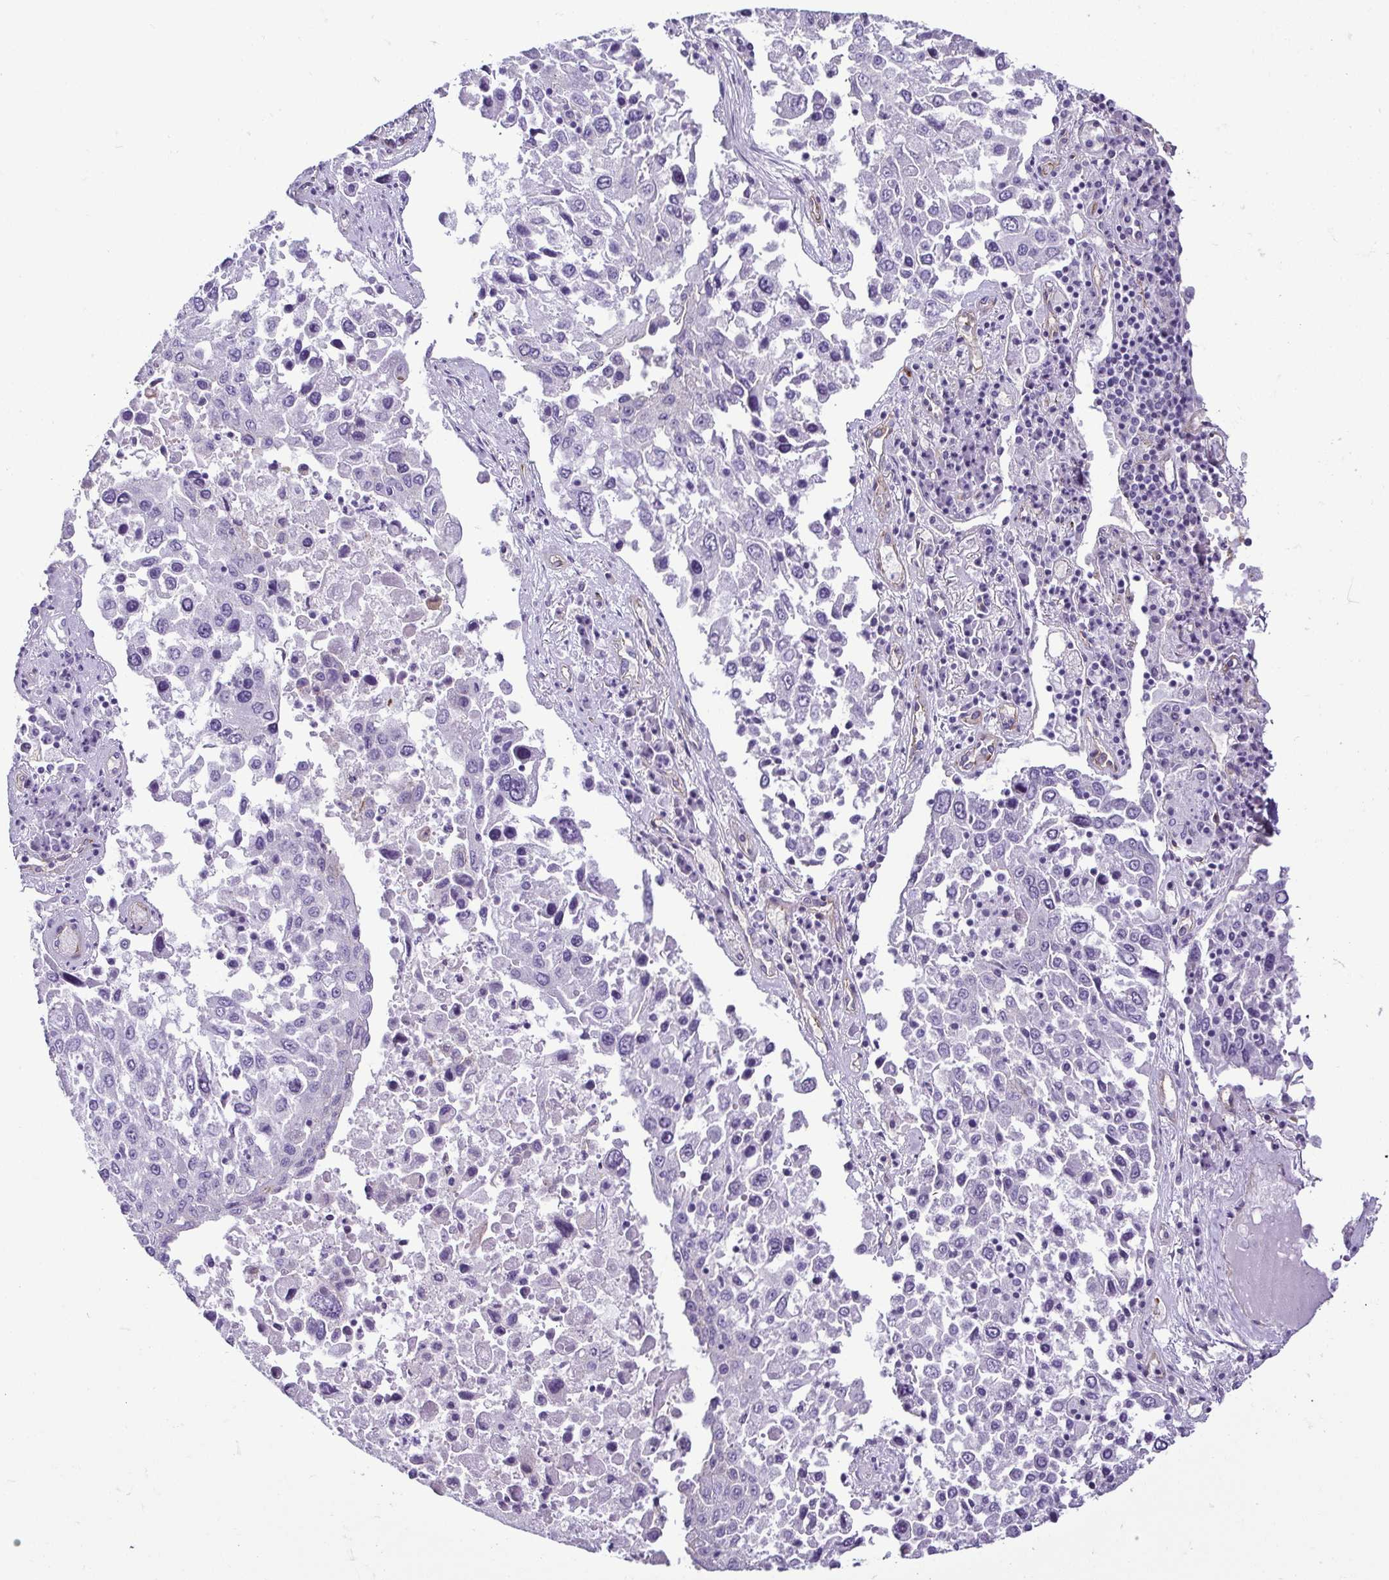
{"staining": {"intensity": "negative", "quantity": "none", "location": "none"}, "tissue": "lung cancer", "cell_type": "Tumor cells", "image_type": "cancer", "snomed": [{"axis": "morphology", "description": "Squamous cell carcinoma, NOS"}, {"axis": "topography", "description": "Lung"}], "caption": "Tumor cells show no significant positivity in squamous cell carcinoma (lung).", "gene": "CASP14", "patient": {"sex": "male", "age": 65}}